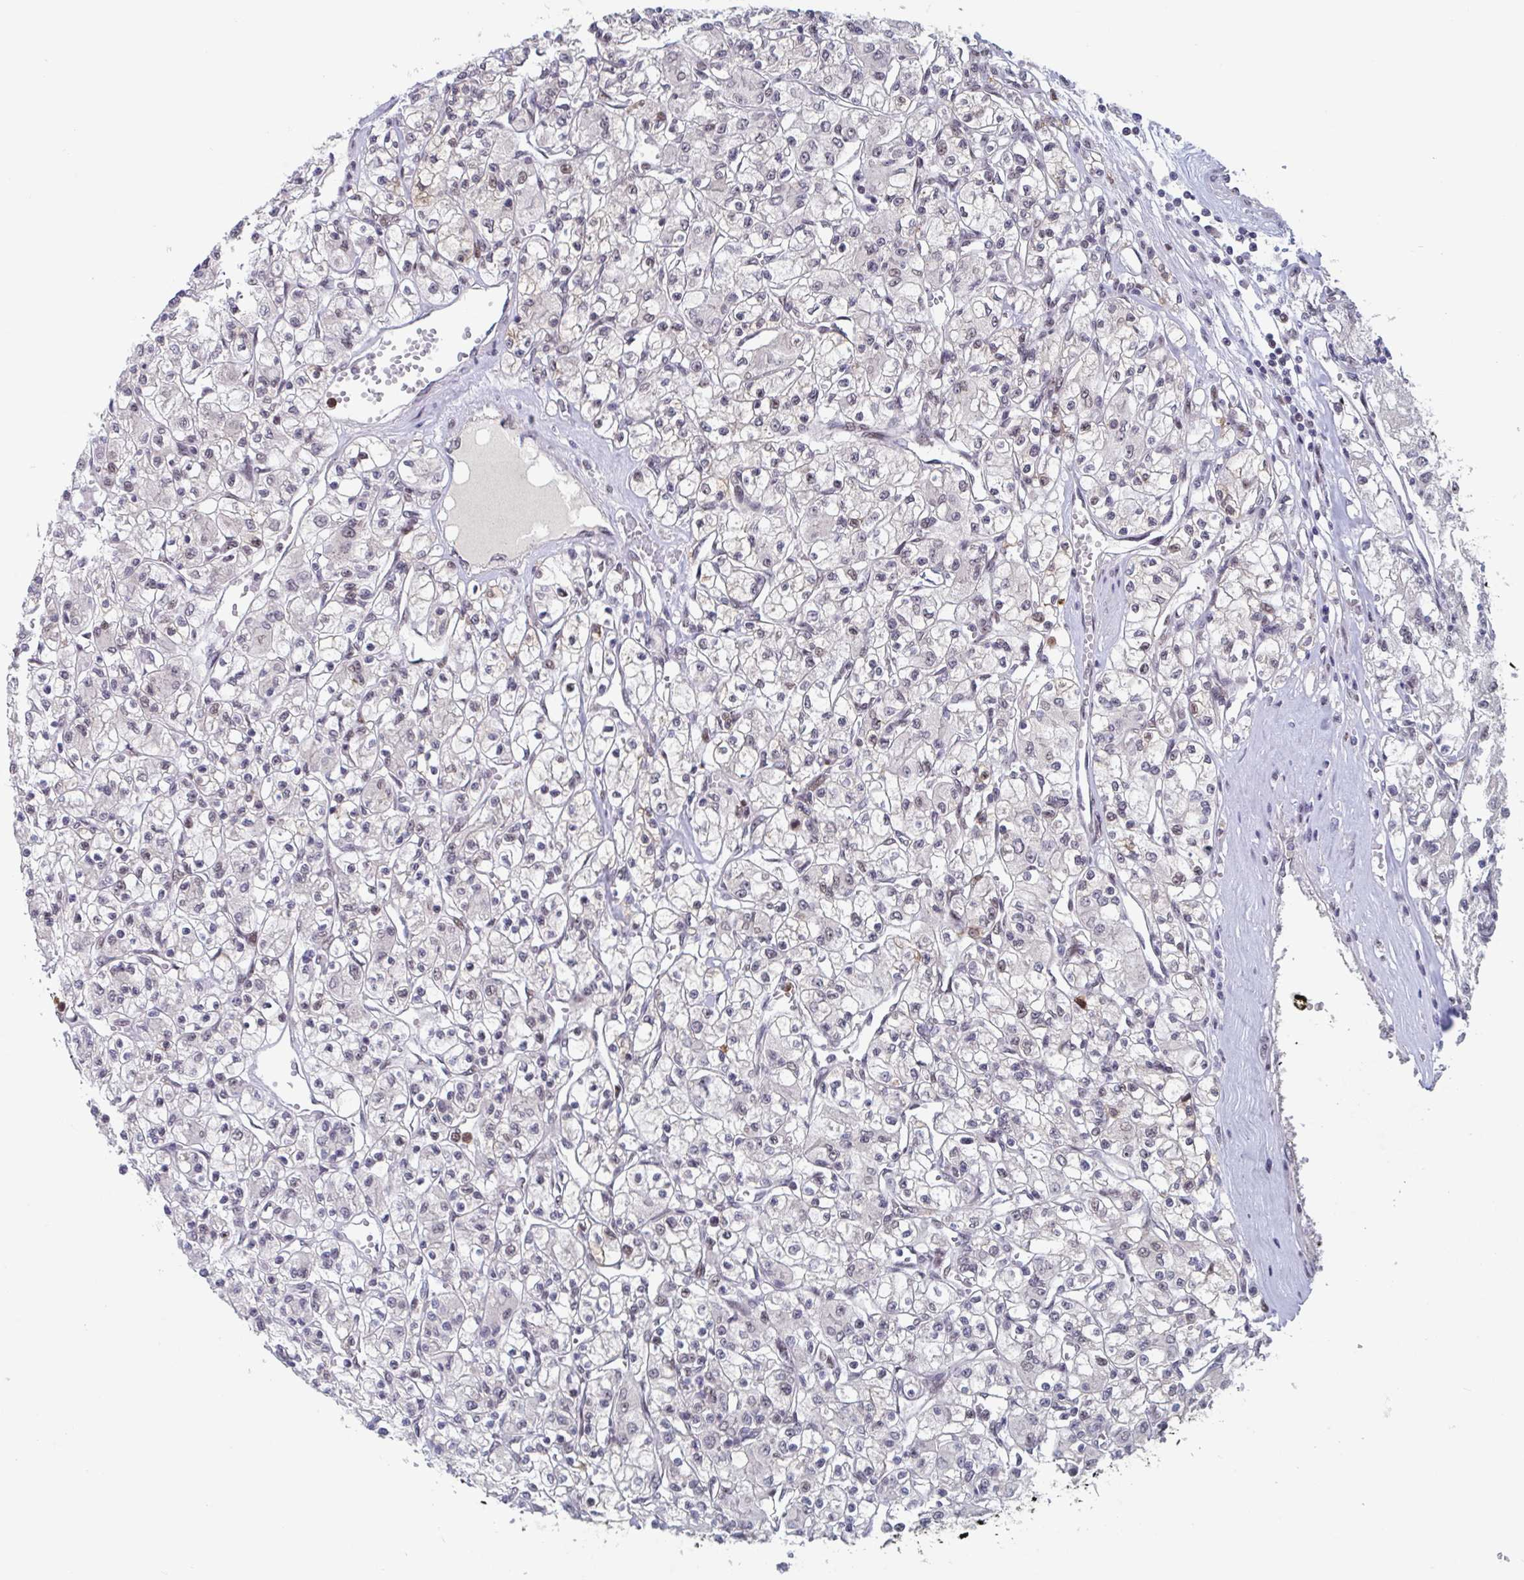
{"staining": {"intensity": "moderate", "quantity": "<25%", "location": "nuclear"}, "tissue": "renal cancer", "cell_type": "Tumor cells", "image_type": "cancer", "snomed": [{"axis": "morphology", "description": "Adenocarcinoma, NOS"}, {"axis": "topography", "description": "Kidney"}], "caption": "Renal cancer (adenocarcinoma) stained for a protein exhibits moderate nuclear positivity in tumor cells. (Brightfield microscopy of DAB IHC at high magnification).", "gene": "RNF212", "patient": {"sex": "female", "age": 59}}